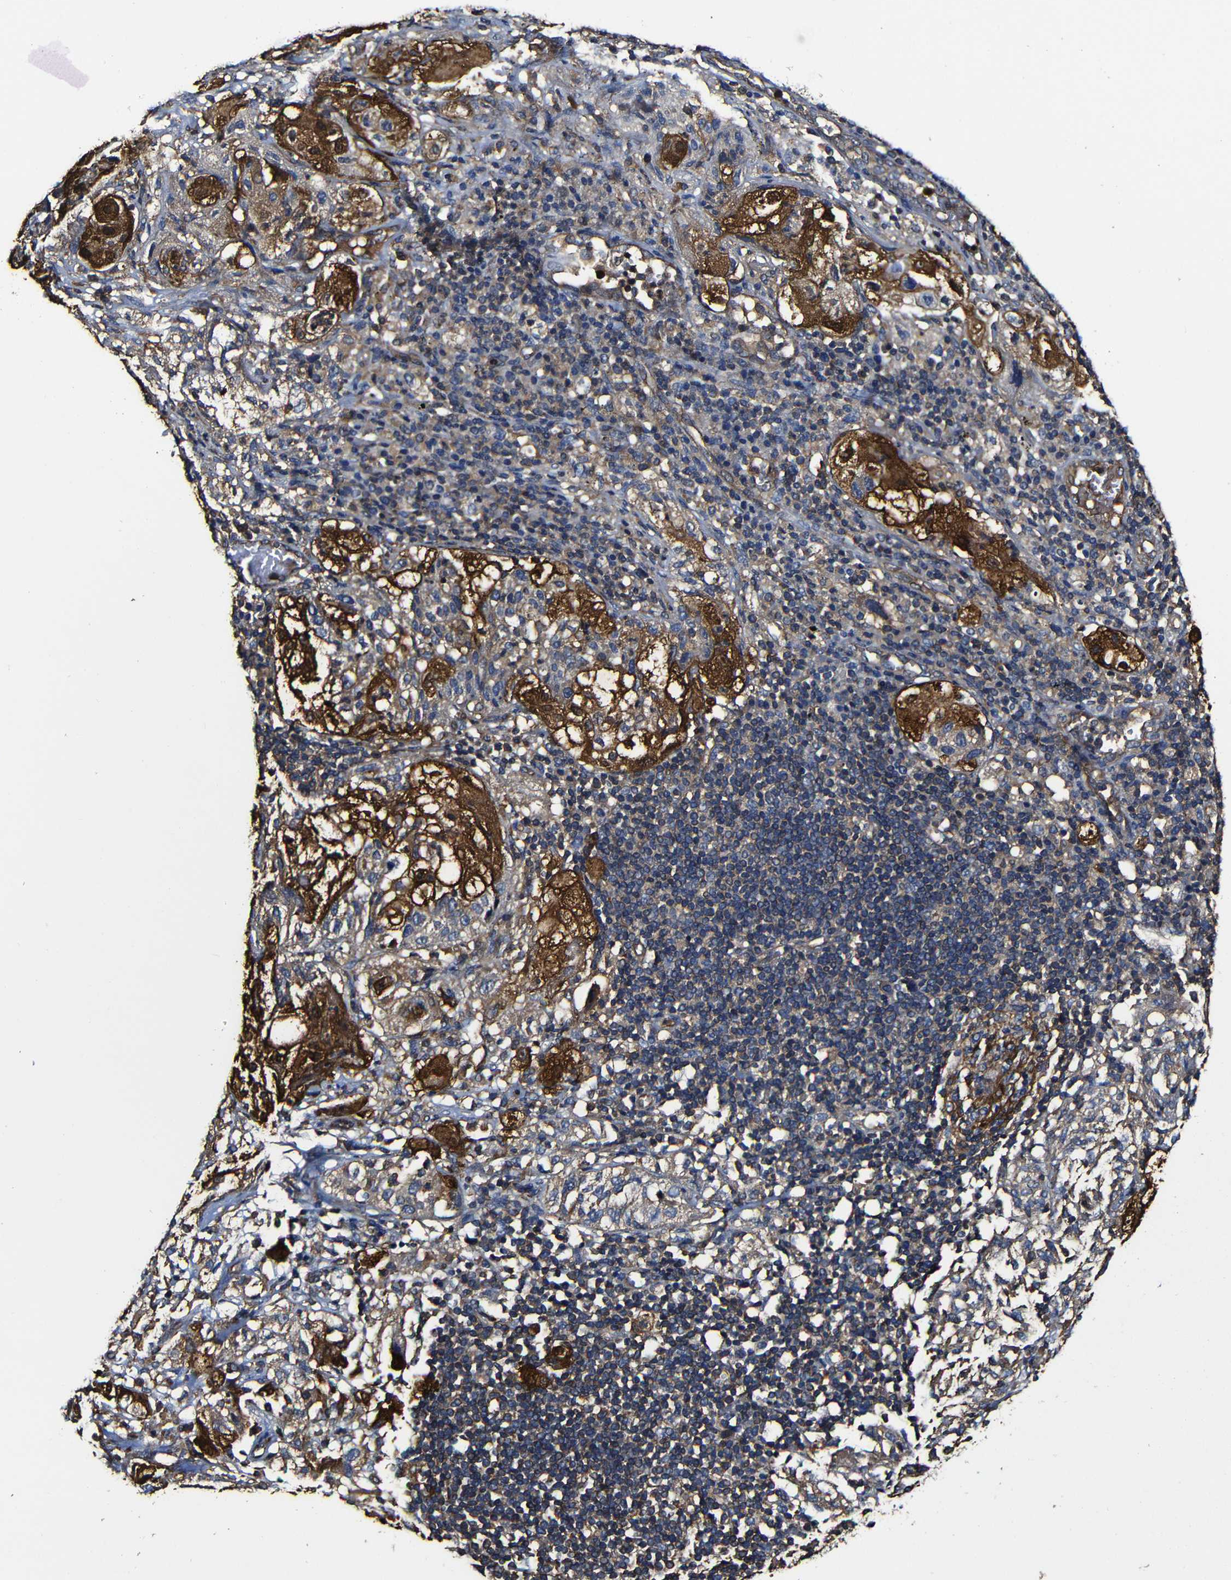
{"staining": {"intensity": "moderate", "quantity": "25%-75%", "location": "cytoplasmic/membranous"}, "tissue": "lung cancer", "cell_type": "Tumor cells", "image_type": "cancer", "snomed": [{"axis": "morphology", "description": "Inflammation, NOS"}, {"axis": "morphology", "description": "Squamous cell carcinoma, NOS"}, {"axis": "topography", "description": "Lymph node"}, {"axis": "topography", "description": "Soft tissue"}, {"axis": "topography", "description": "Lung"}], "caption": "Protein staining of lung cancer (squamous cell carcinoma) tissue demonstrates moderate cytoplasmic/membranous positivity in approximately 25%-75% of tumor cells. Immunohistochemistry stains the protein in brown and the nuclei are stained blue.", "gene": "MSN", "patient": {"sex": "male", "age": 66}}